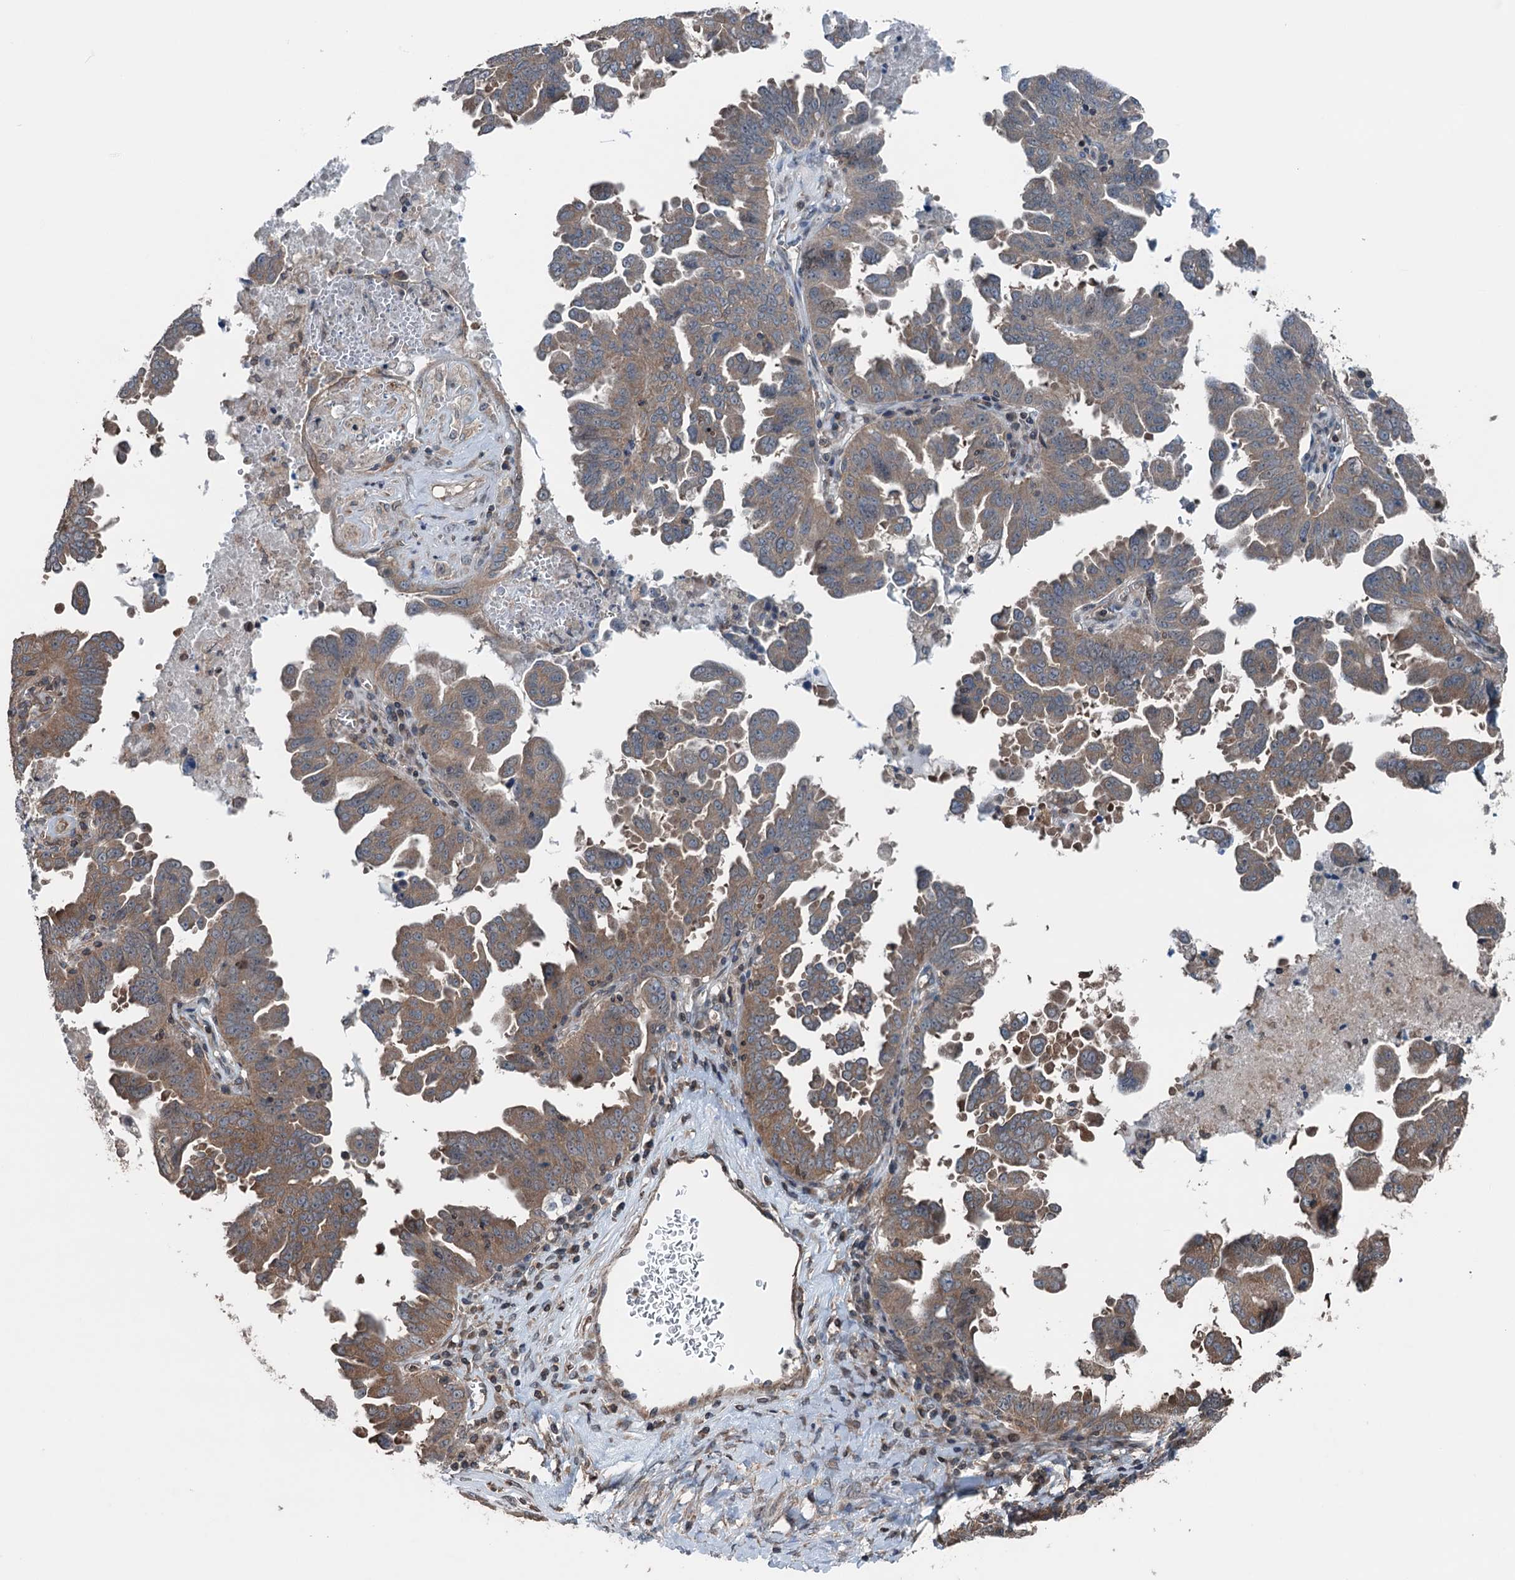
{"staining": {"intensity": "moderate", "quantity": ">75%", "location": "cytoplasmic/membranous"}, "tissue": "ovarian cancer", "cell_type": "Tumor cells", "image_type": "cancer", "snomed": [{"axis": "morphology", "description": "Carcinoma, endometroid"}, {"axis": "topography", "description": "Ovary"}], "caption": "Immunohistochemistry (IHC) staining of ovarian cancer, which displays medium levels of moderate cytoplasmic/membranous expression in about >75% of tumor cells indicating moderate cytoplasmic/membranous protein positivity. The staining was performed using DAB (3,3'-diaminobenzidine) (brown) for protein detection and nuclei were counterstained in hematoxylin (blue).", "gene": "TRAPPC8", "patient": {"sex": "female", "age": 62}}